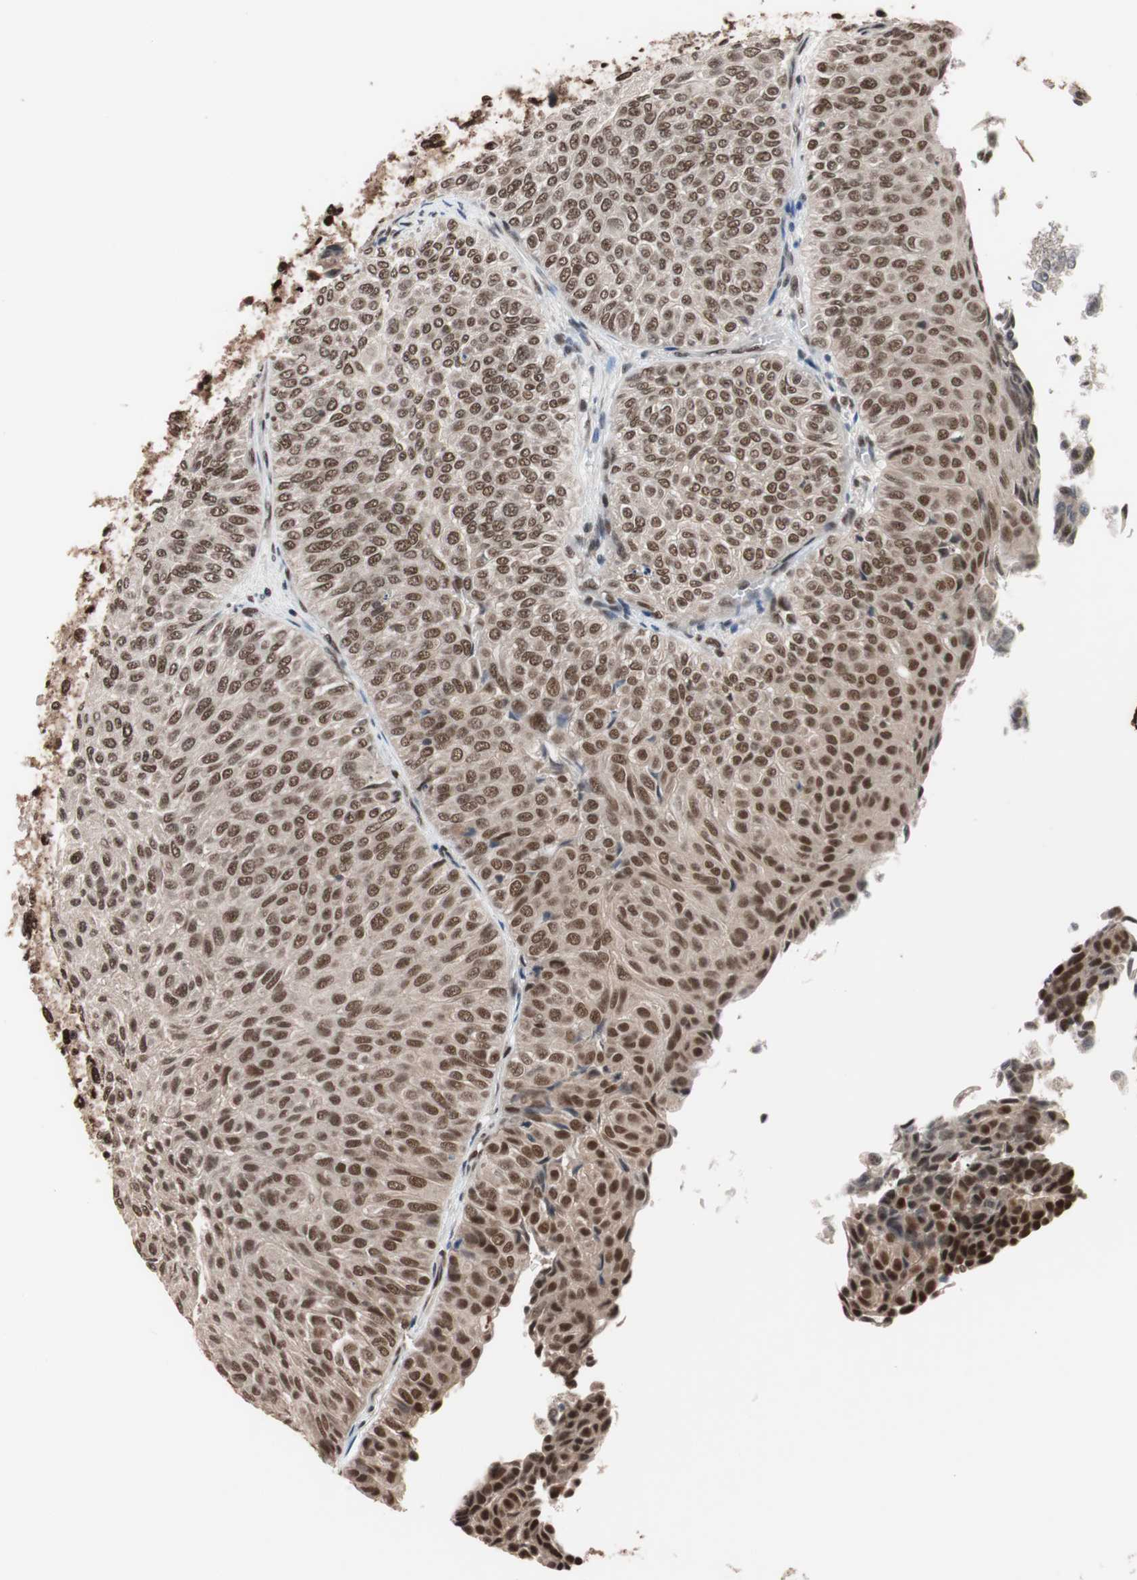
{"staining": {"intensity": "moderate", "quantity": ">75%", "location": "nuclear"}, "tissue": "urothelial cancer", "cell_type": "Tumor cells", "image_type": "cancer", "snomed": [{"axis": "morphology", "description": "Urothelial carcinoma, Low grade"}, {"axis": "topography", "description": "Urinary bladder"}], "caption": "This image demonstrates urothelial carcinoma (low-grade) stained with immunohistochemistry to label a protein in brown. The nuclear of tumor cells show moderate positivity for the protein. Nuclei are counter-stained blue.", "gene": "CHAMP1", "patient": {"sex": "male", "age": 78}}